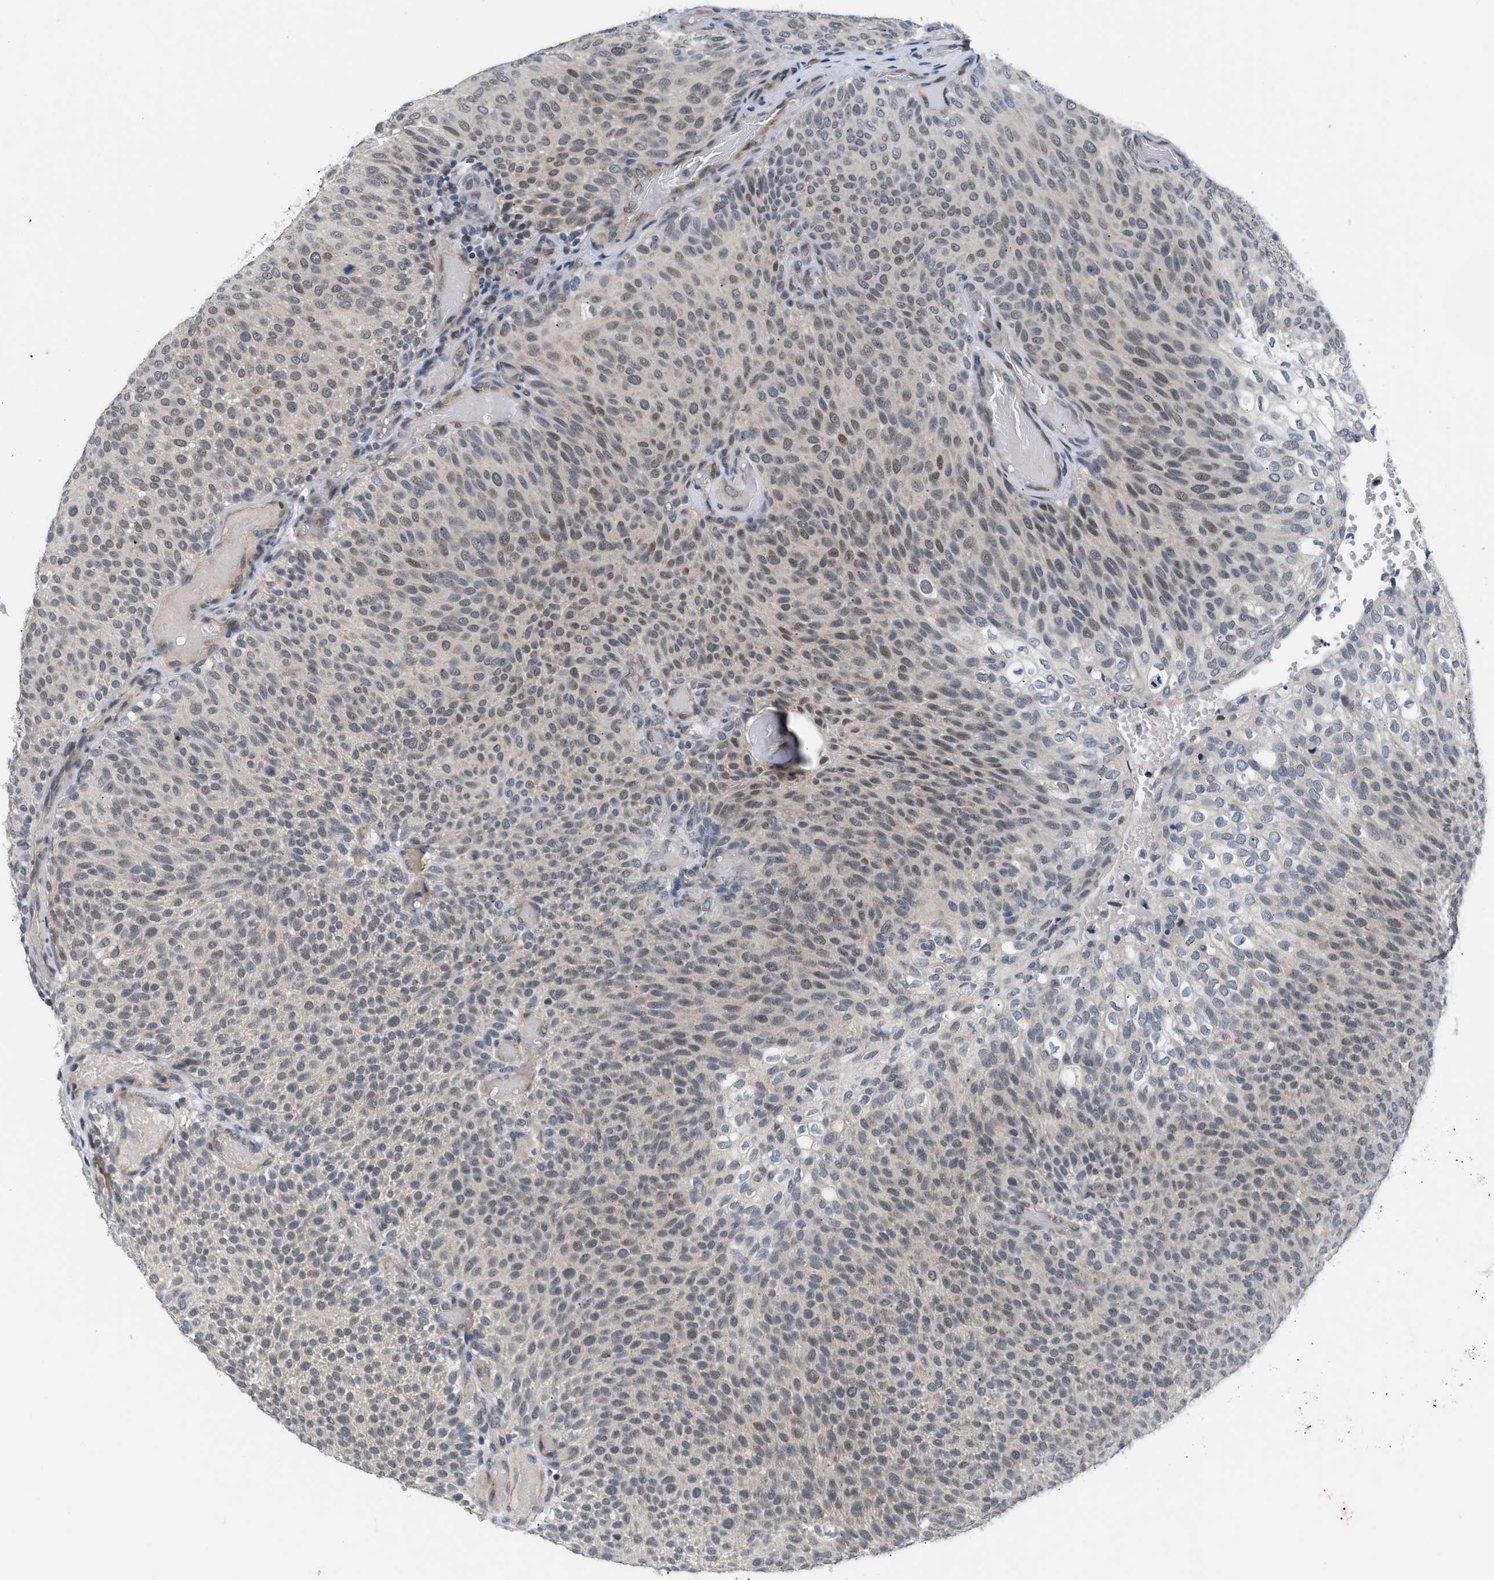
{"staining": {"intensity": "weak", "quantity": ">75%", "location": "nuclear"}, "tissue": "urothelial cancer", "cell_type": "Tumor cells", "image_type": "cancer", "snomed": [{"axis": "morphology", "description": "Urothelial carcinoma, Low grade"}, {"axis": "topography", "description": "Urinary bladder"}], "caption": "Weak nuclear expression for a protein is appreciated in approximately >75% of tumor cells of urothelial cancer using immunohistochemistry (IHC).", "gene": "TXNRD3", "patient": {"sex": "male", "age": 78}}